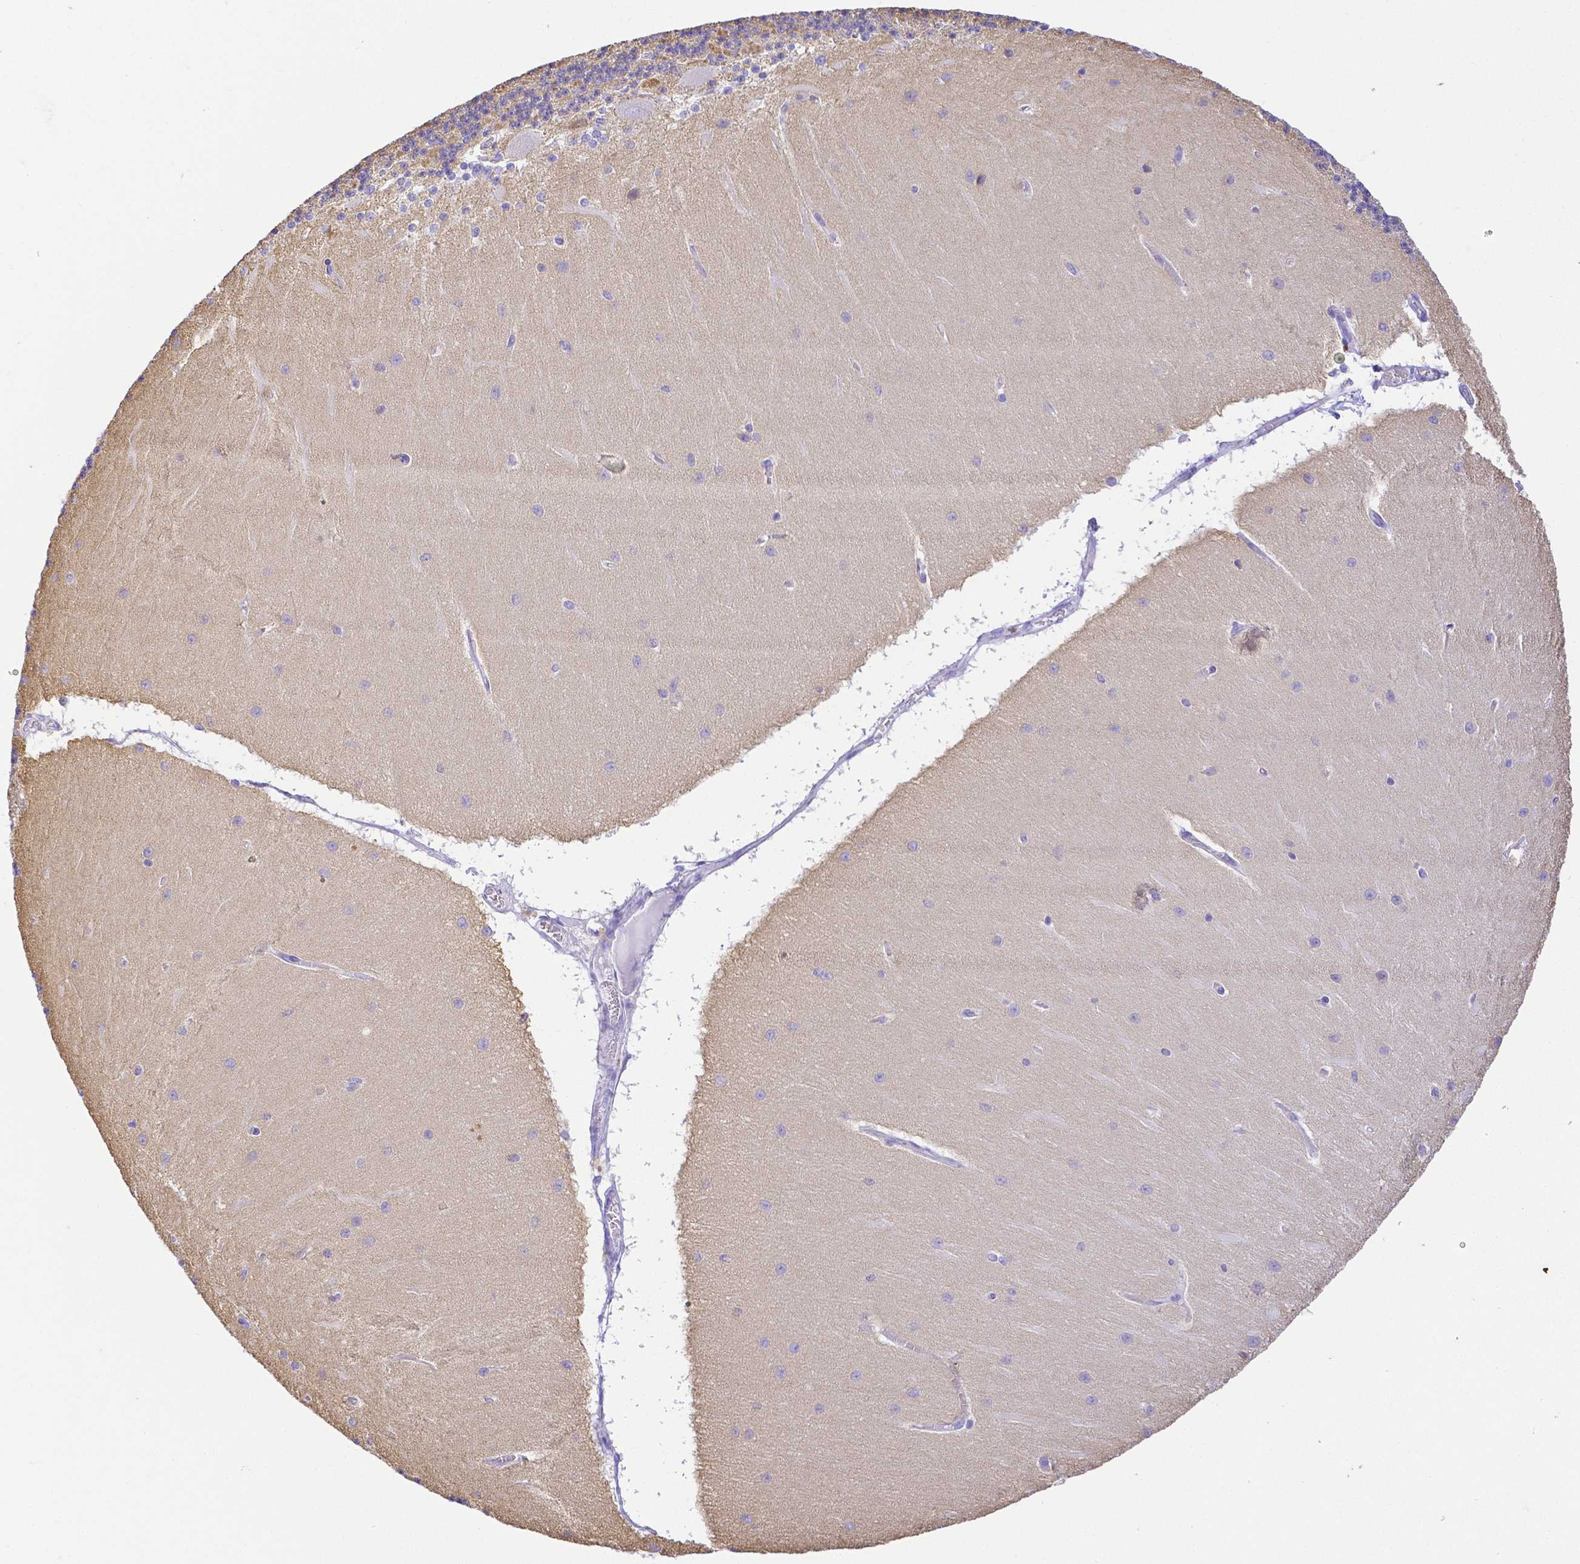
{"staining": {"intensity": "negative", "quantity": "none", "location": "none"}, "tissue": "cerebellum", "cell_type": "Cells in granular layer", "image_type": "normal", "snomed": [{"axis": "morphology", "description": "Normal tissue, NOS"}, {"axis": "topography", "description": "Cerebellum"}], "caption": "This is a histopathology image of immunohistochemistry staining of unremarkable cerebellum, which shows no expression in cells in granular layer.", "gene": "SMR3A", "patient": {"sex": "female", "age": 54}}